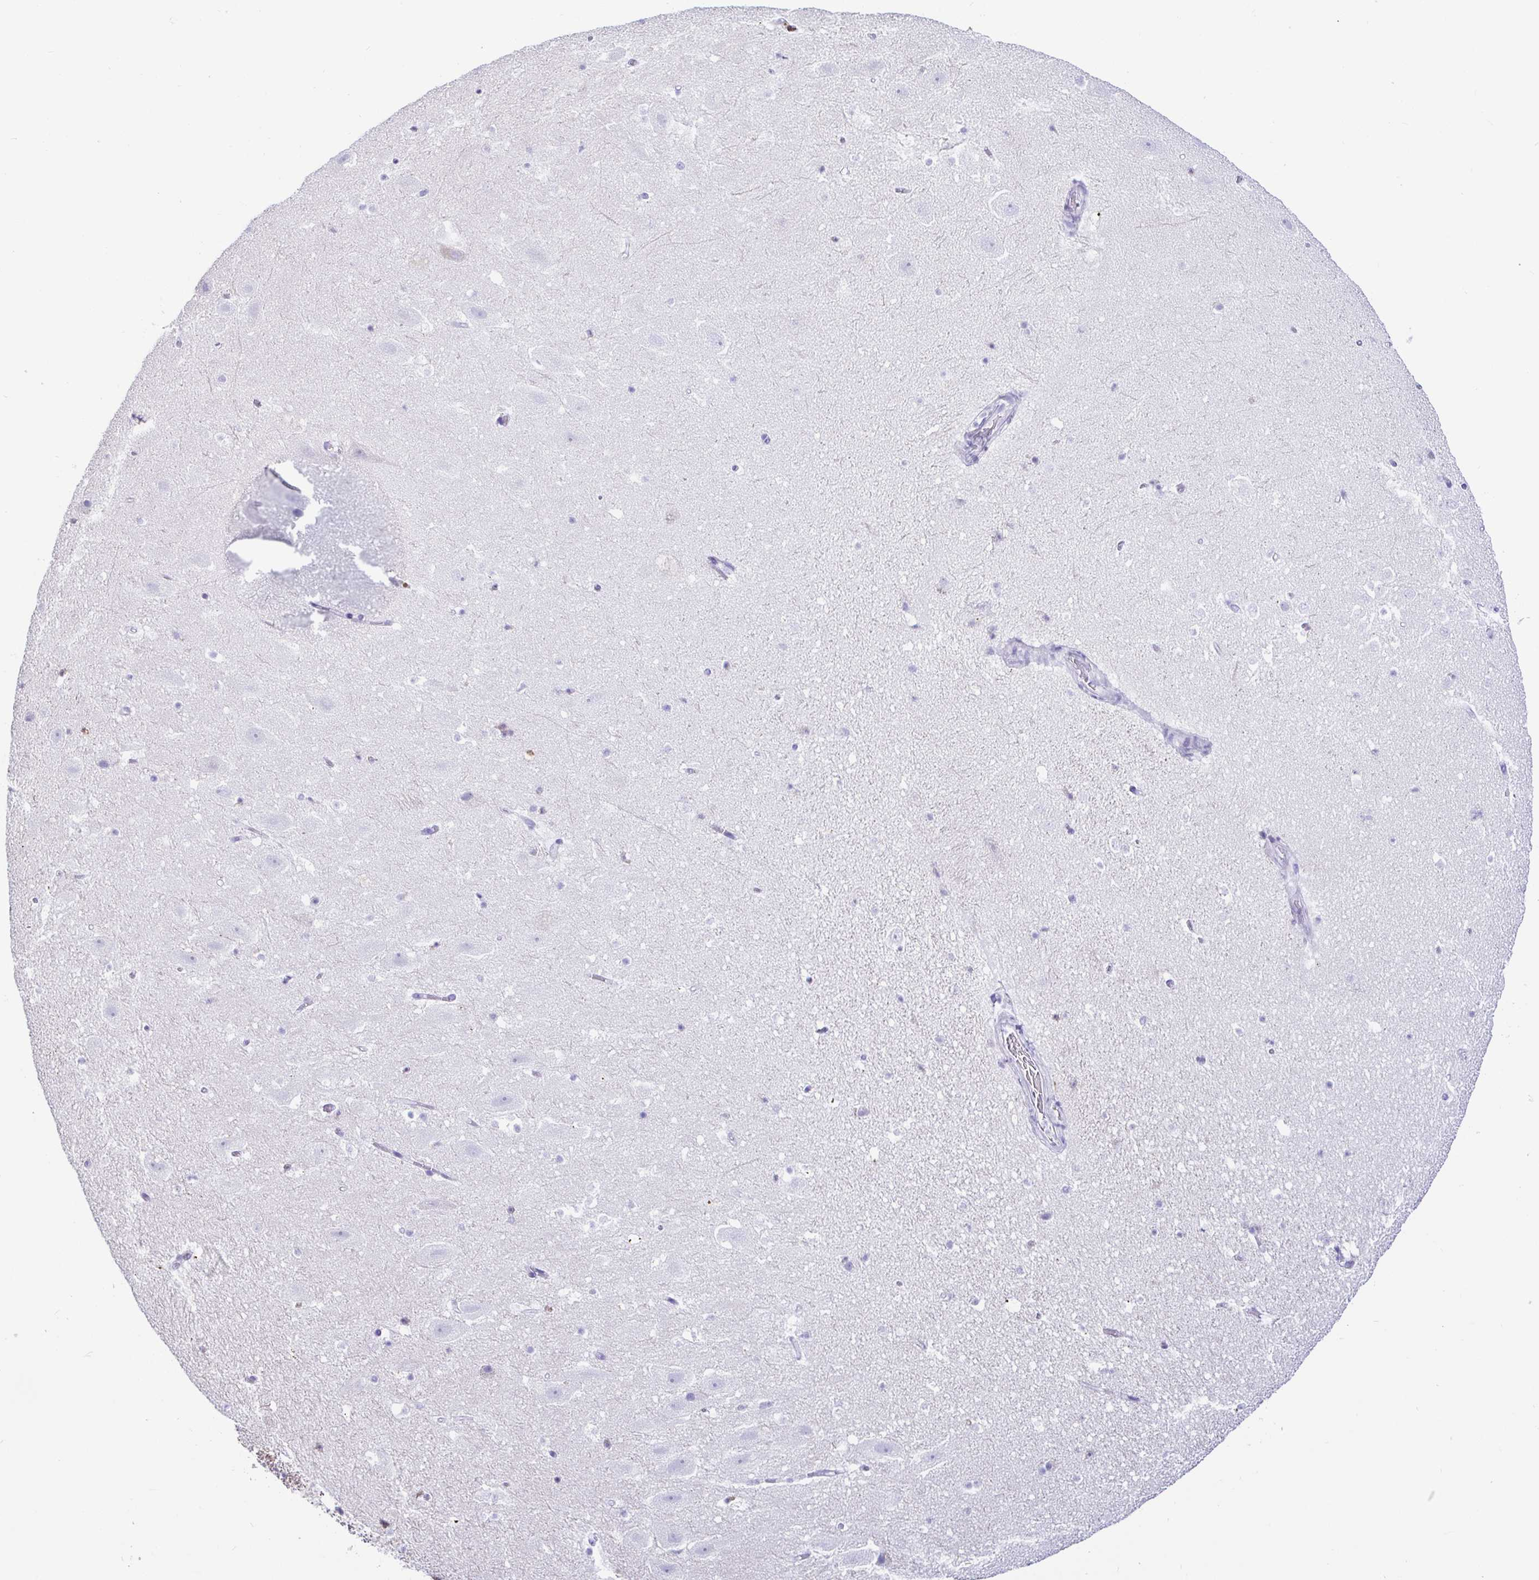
{"staining": {"intensity": "negative", "quantity": "none", "location": "none"}, "tissue": "hippocampus", "cell_type": "Glial cells", "image_type": "normal", "snomed": [{"axis": "morphology", "description": "Normal tissue, NOS"}, {"axis": "topography", "description": "Hippocampus"}], "caption": "An immunohistochemistry image of unremarkable hippocampus is shown. There is no staining in glial cells of hippocampus.", "gene": "PINLYP", "patient": {"sex": "female", "age": 42}}